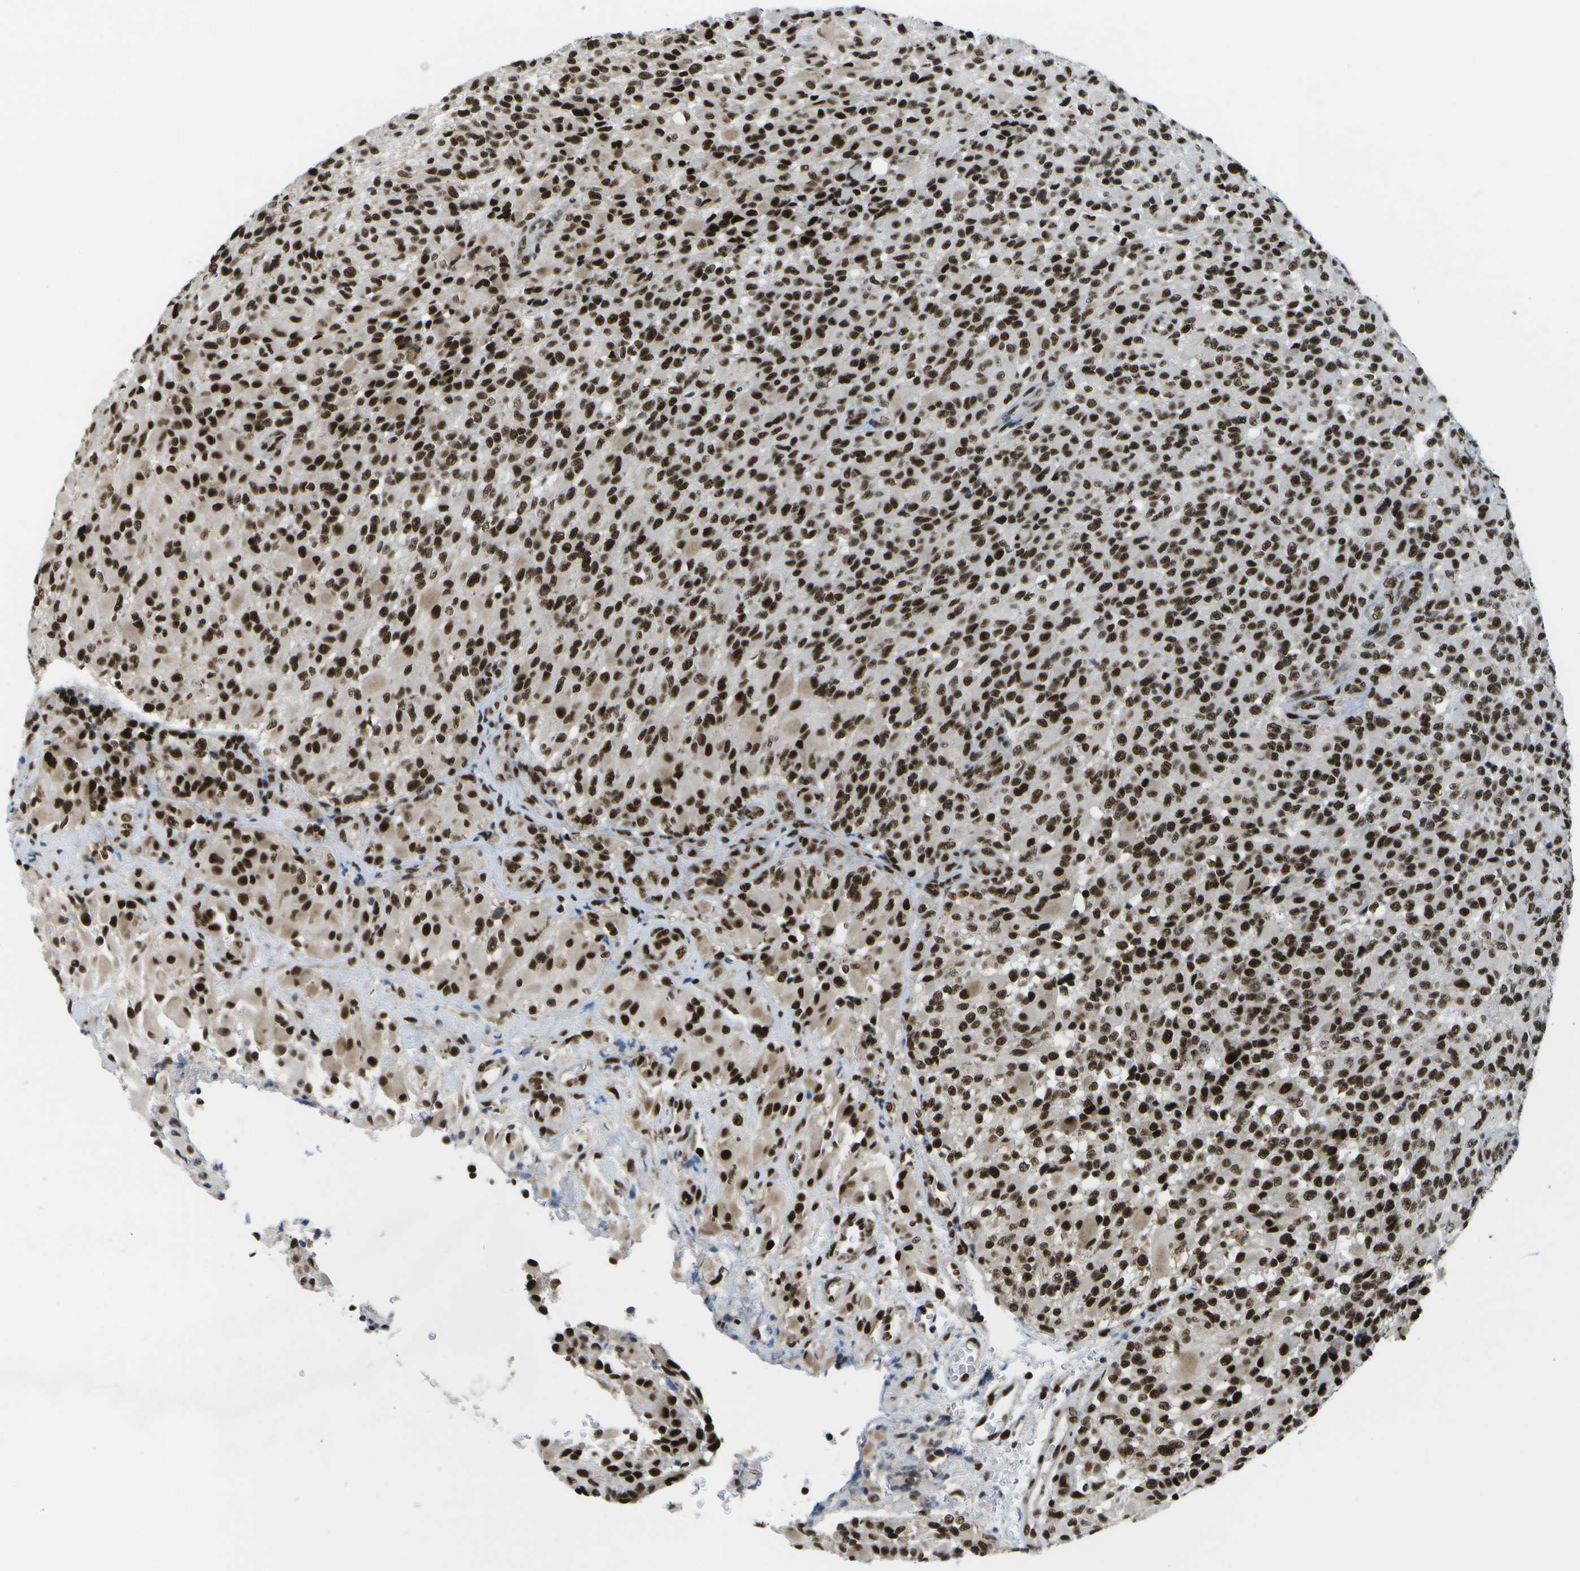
{"staining": {"intensity": "strong", "quantity": ">75%", "location": "nuclear"}, "tissue": "glioma", "cell_type": "Tumor cells", "image_type": "cancer", "snomed": [{"axis": "morphology", "description": "Glioma, malignant, High grade"}, {"axis": "topography", "description": "Brain"}], "caption": "An image showing strong nuclear expression in about >75% of tumor cells in glioma, as visualized by brown immunohistochemical staining.", "gene": "NSRP1", "patient": {"sex": "male", "age": 71}}